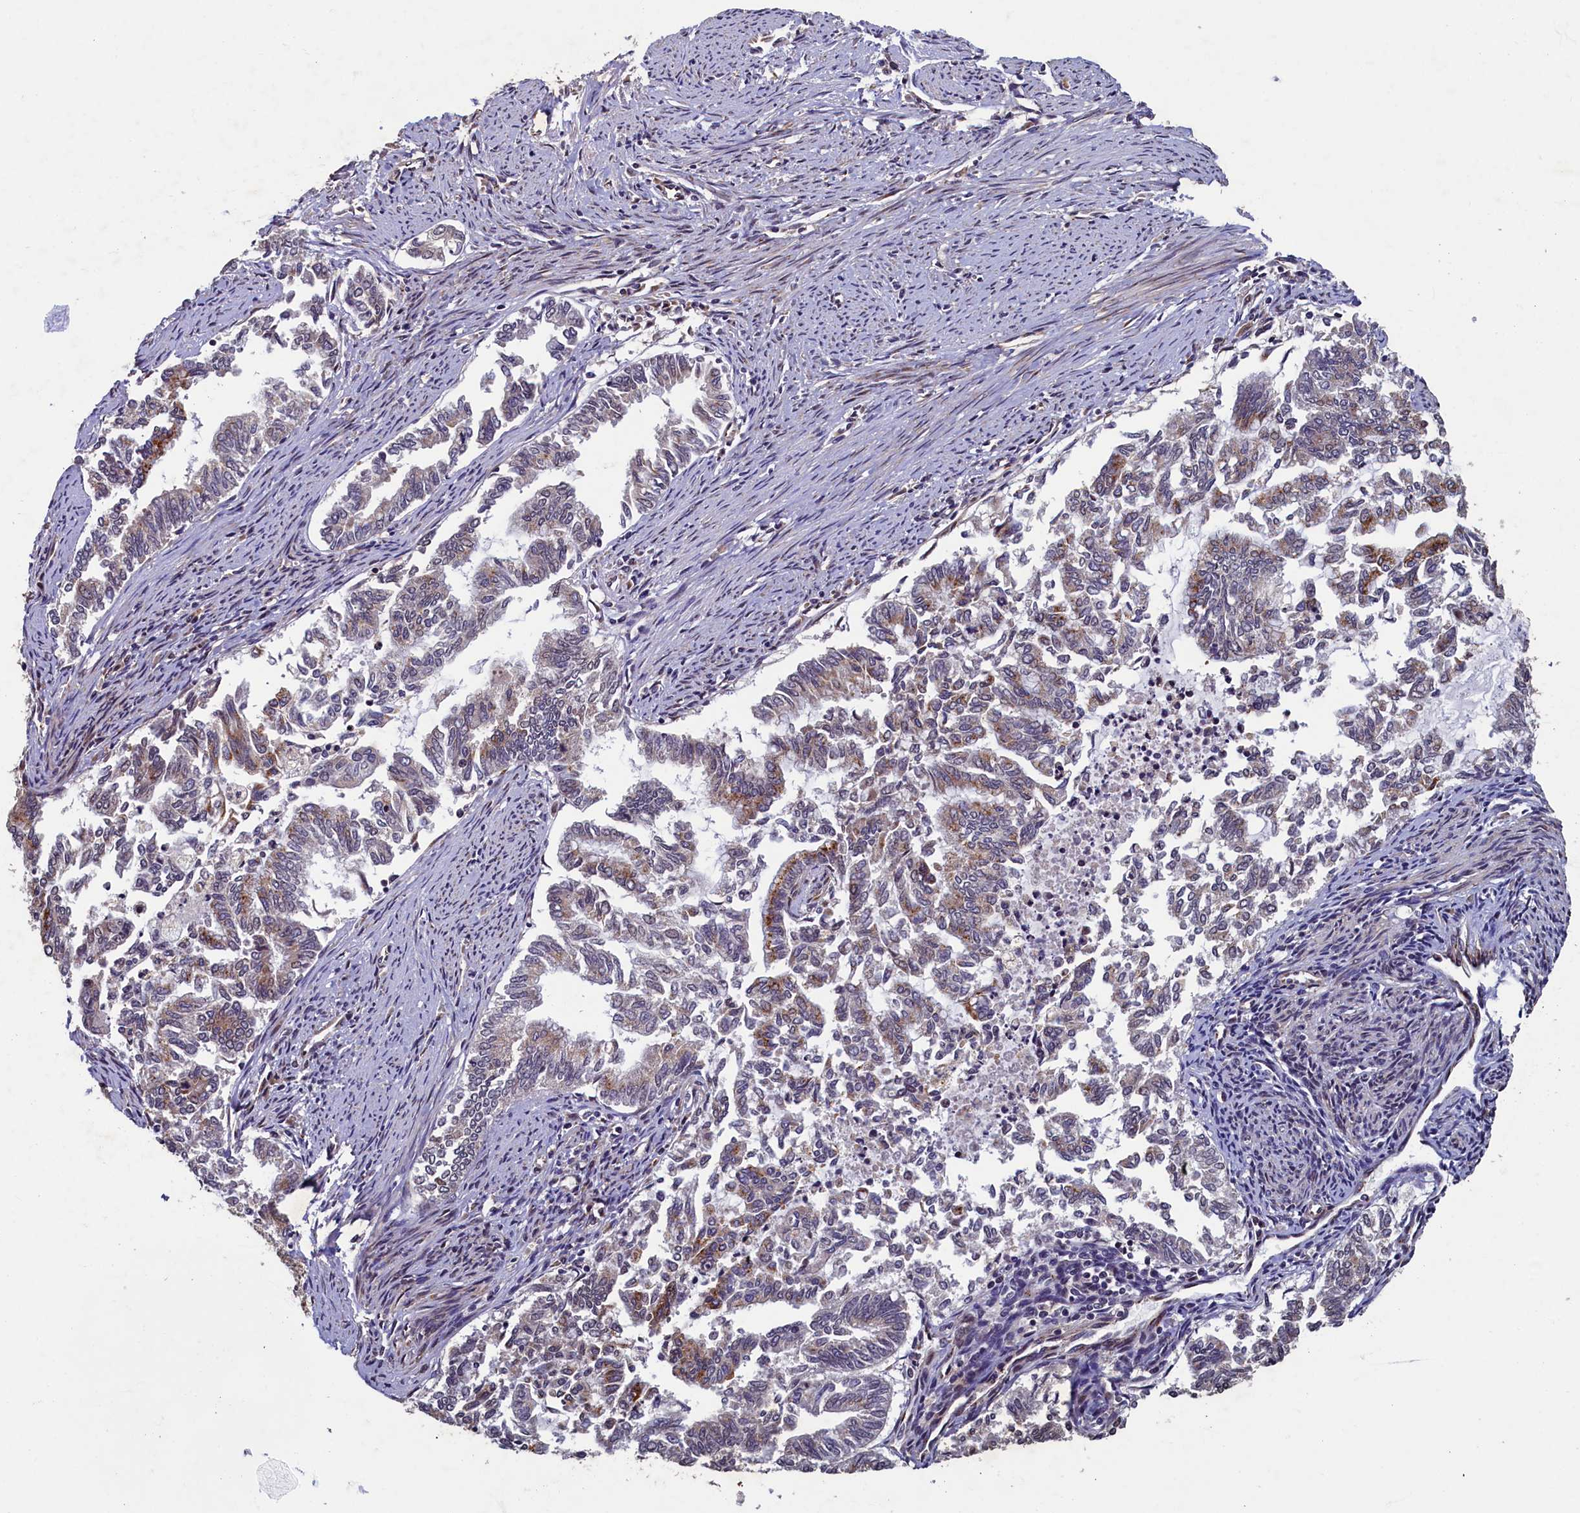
{"staining": {"intensity": "moderate", "quantity": "<25%", "location": "cytoplasmic/membranous"}, "tissue": "endometrial cancer", "cell_type": "Tumor cells", "image_type": "cancer", "snomed": [{"axis": "morphology", "description": "Adenocarcinoma, NOS"}, {"axis": "topography", "description": "Endometrium"}], "caption": "Immunohistochemistry (IHC) histopathology image of neoplastic tissue: human endometrial adenocarcinoma stained using IHC reveals low levels of moderate protein expression localized specifically in the cytoplasmic/membranous of tumor cells, appearing as a cytoplasmic/membranous brown color.", "gene": "TMEM181", "patient": {"sex": "female", "age": 79}}